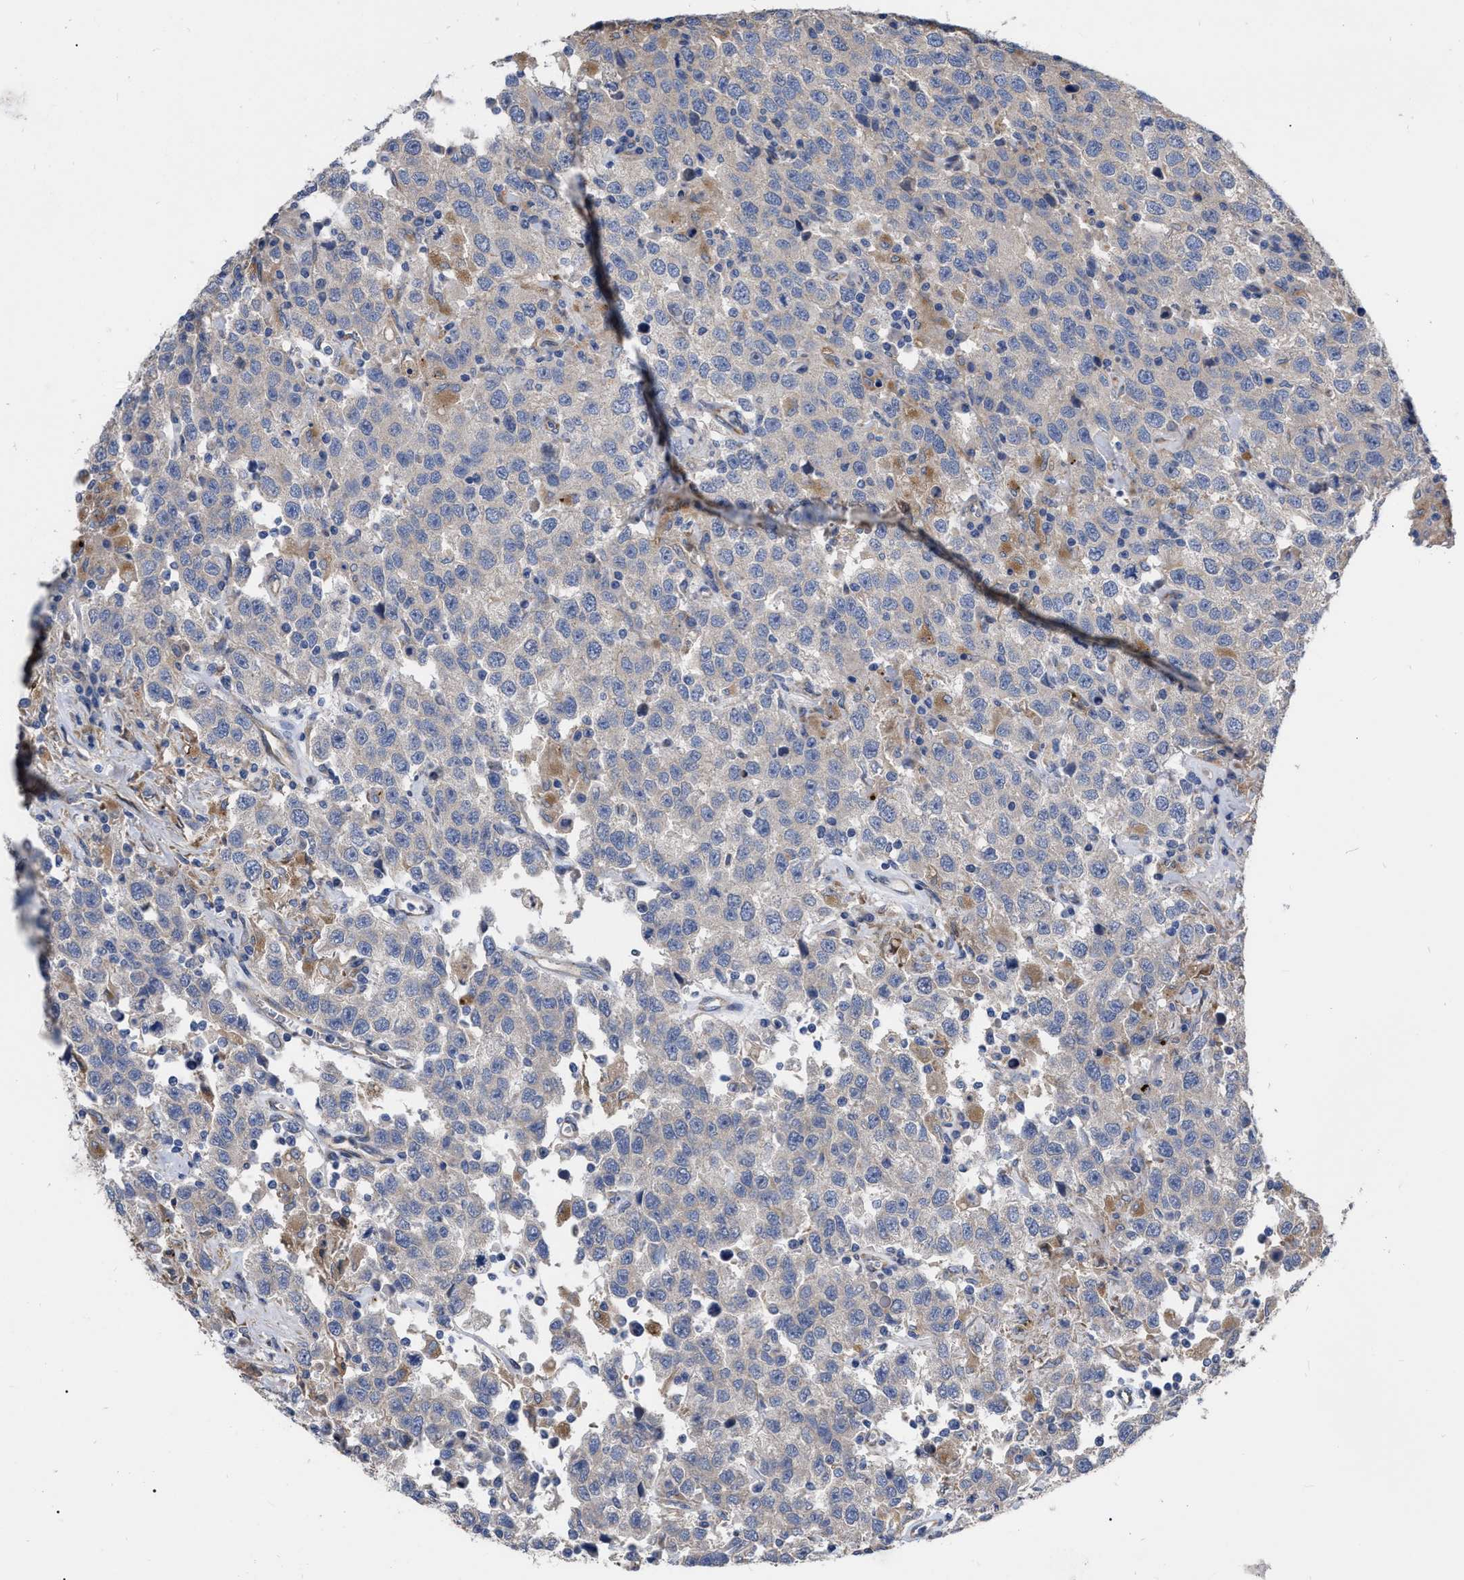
{"staining": {"intensity": "negative", "quantity": "none", "location": "none"}, "tissue": "testis cancer", "cell_type": "Tumor cells", "image_type": "cancer", "snomed": [{"axis": "morphology", "description": "Seminoma, NOS"}, {"axis": "topography", "description": "Testis"}], "caption": "Immunohistochemistry (IHC) histopathology image of seminoma (testis) stained for a protein (brown), which reveals no staining in tumor cells.", "gene": "MLST8", "patient": {"sex": "male", "age": 41}}